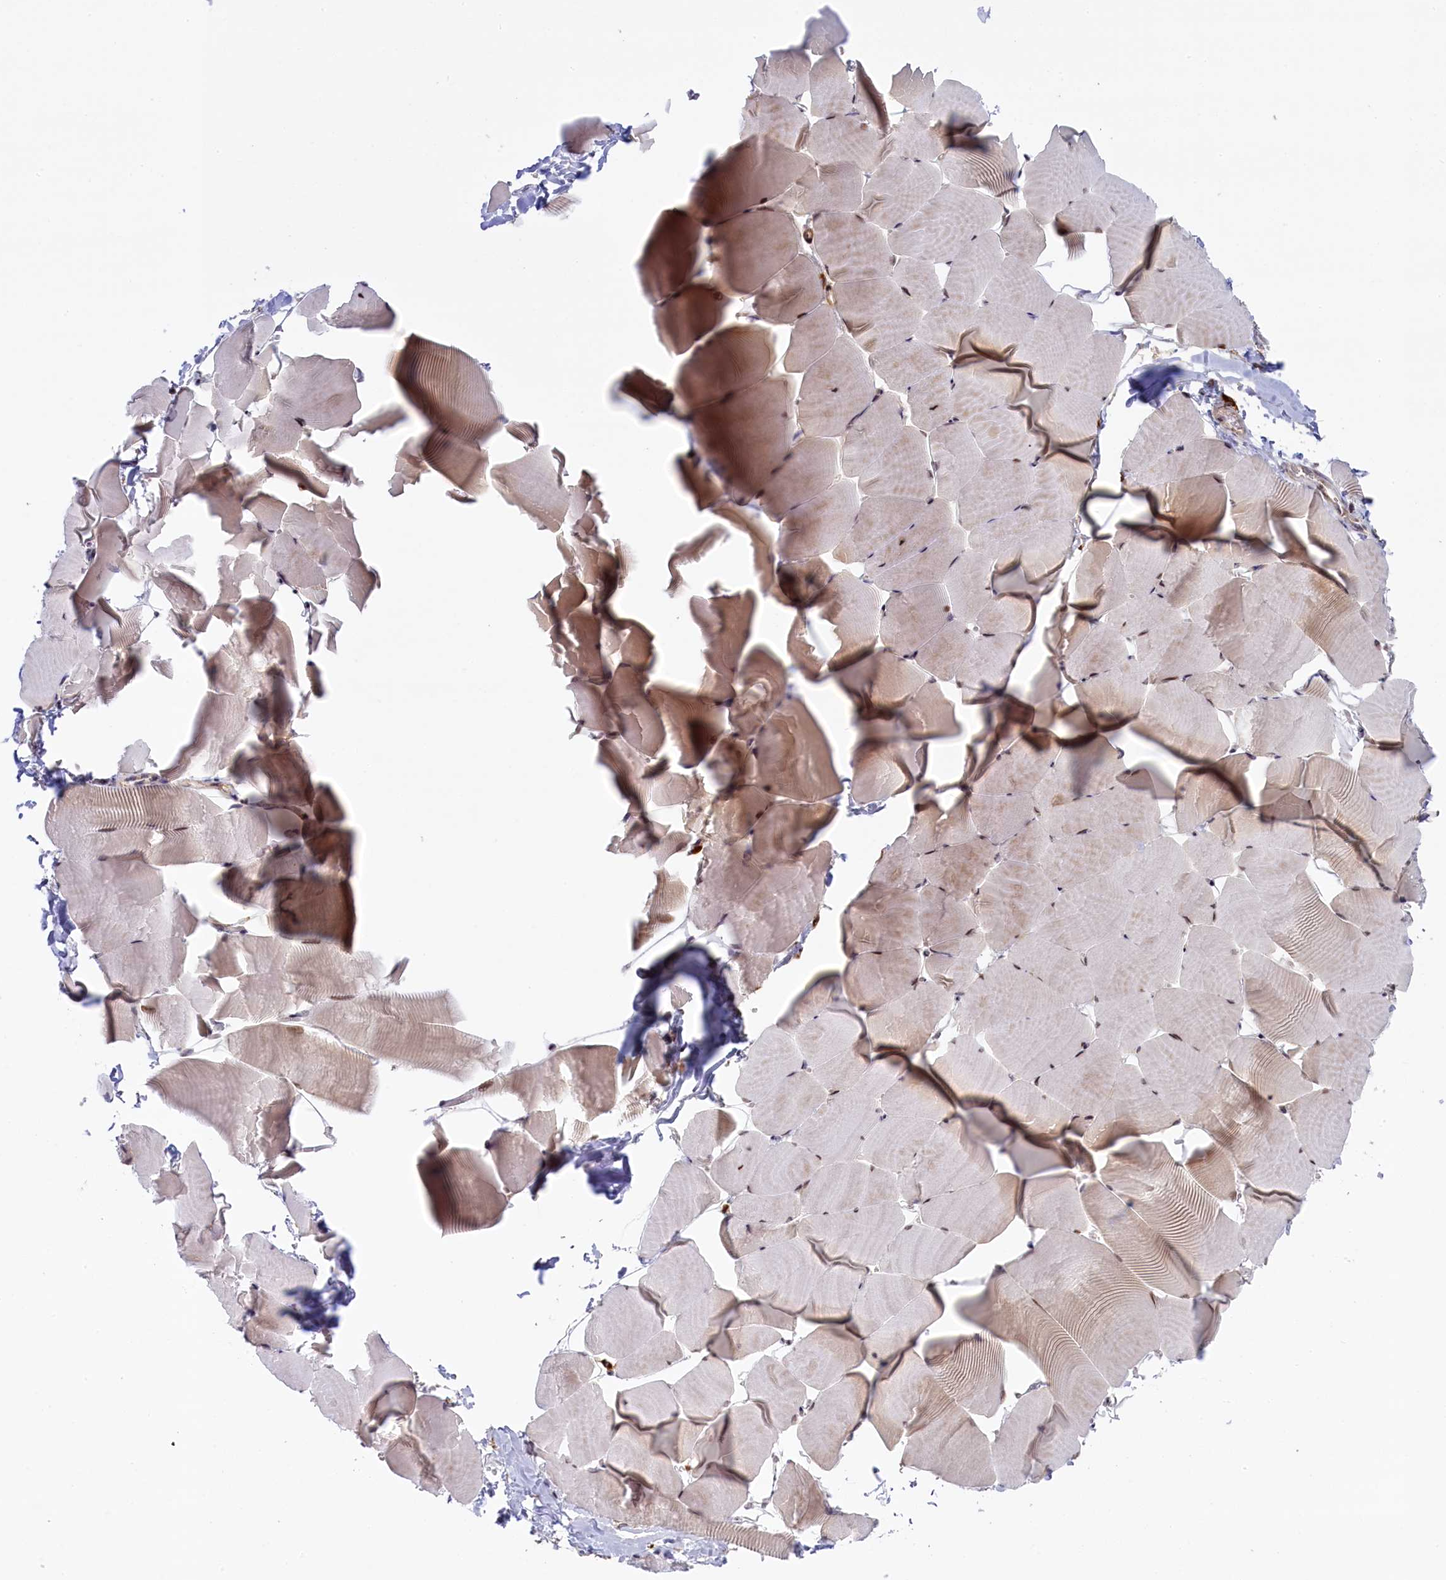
{"staining": {"intensity": "moderate", "quantity": "<25%", "location": "cytoplasmic/membranous"}, "tissue": "skeletal muscle", "cell_type": "Myocytes", "image_type": "normal", "snomed": [{"axis": "morphology", "description": "Normal tissue, NOS"}, {"axis": "topography", "description": "Skeletal muscle"}], "caption": "This histopathology image shows immunohistochemistry (IHC) staining of unremarkable human skeletal muscle, with low moderate cytoplasmic/membranous staining in about <25% of myocytes.", "gene": "CCL23", "patient": {"sex": "male", "age": 25}}